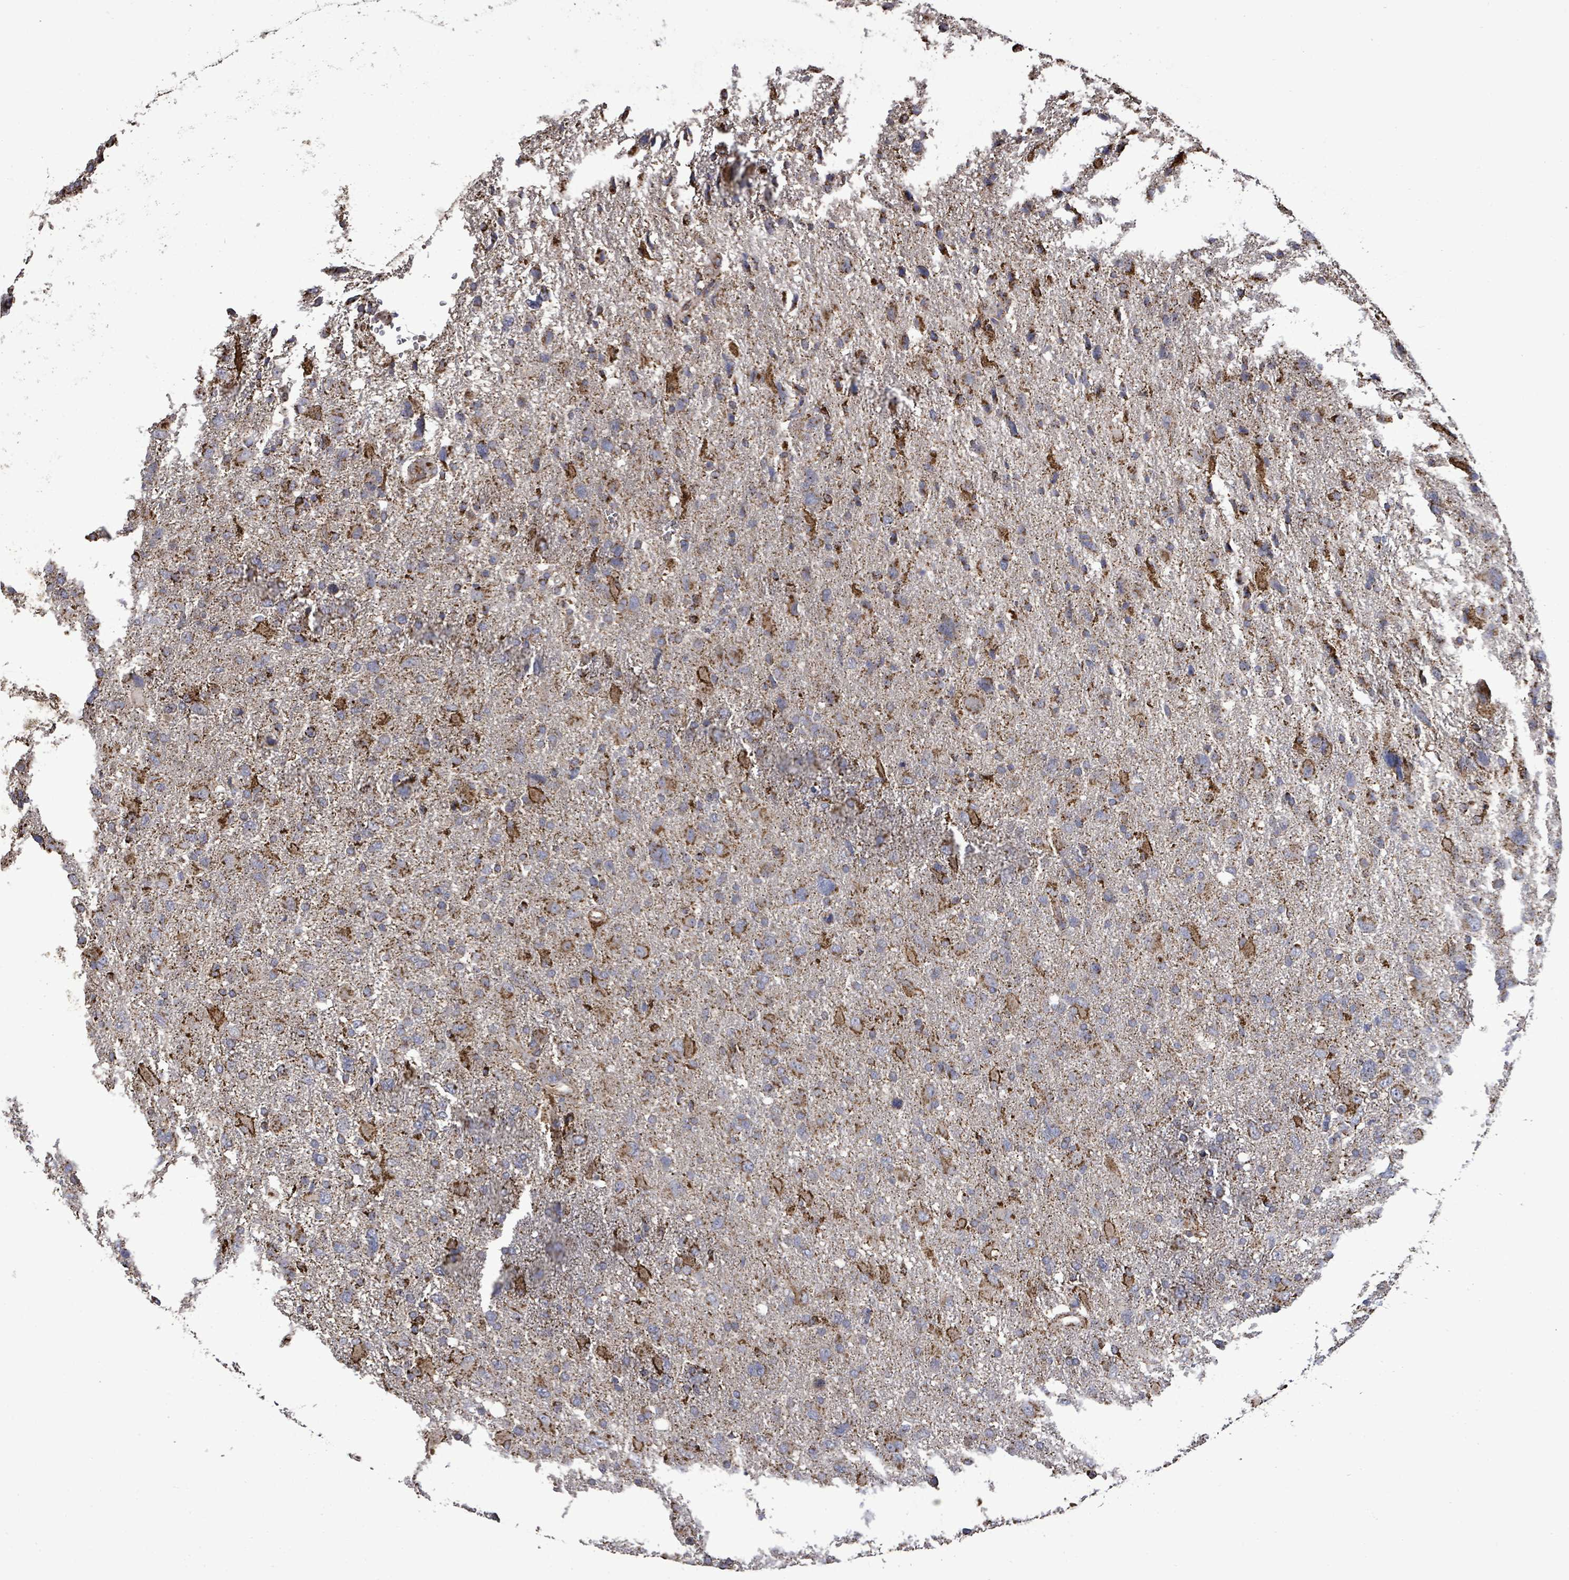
{"staining": {"intensity": "strong", "quantity": "<25%", "location": "cytoplasmic/membranous"}, "tissue": "glioma", "cell_type": "Tumor cells", "image_type": "cancer", "snomed": [{"axis": "morphology", "description": "Glioma, malignant, High grade"}, {"axis": "topography", "description": "Brain"}], "caption": "IHC of glioma shows medium levels of strong cytoplasmic/membranous staining in about <25% of tumor cells.", "gene": "MTMR12", "patient": {"sex": "male", "age": 61}}